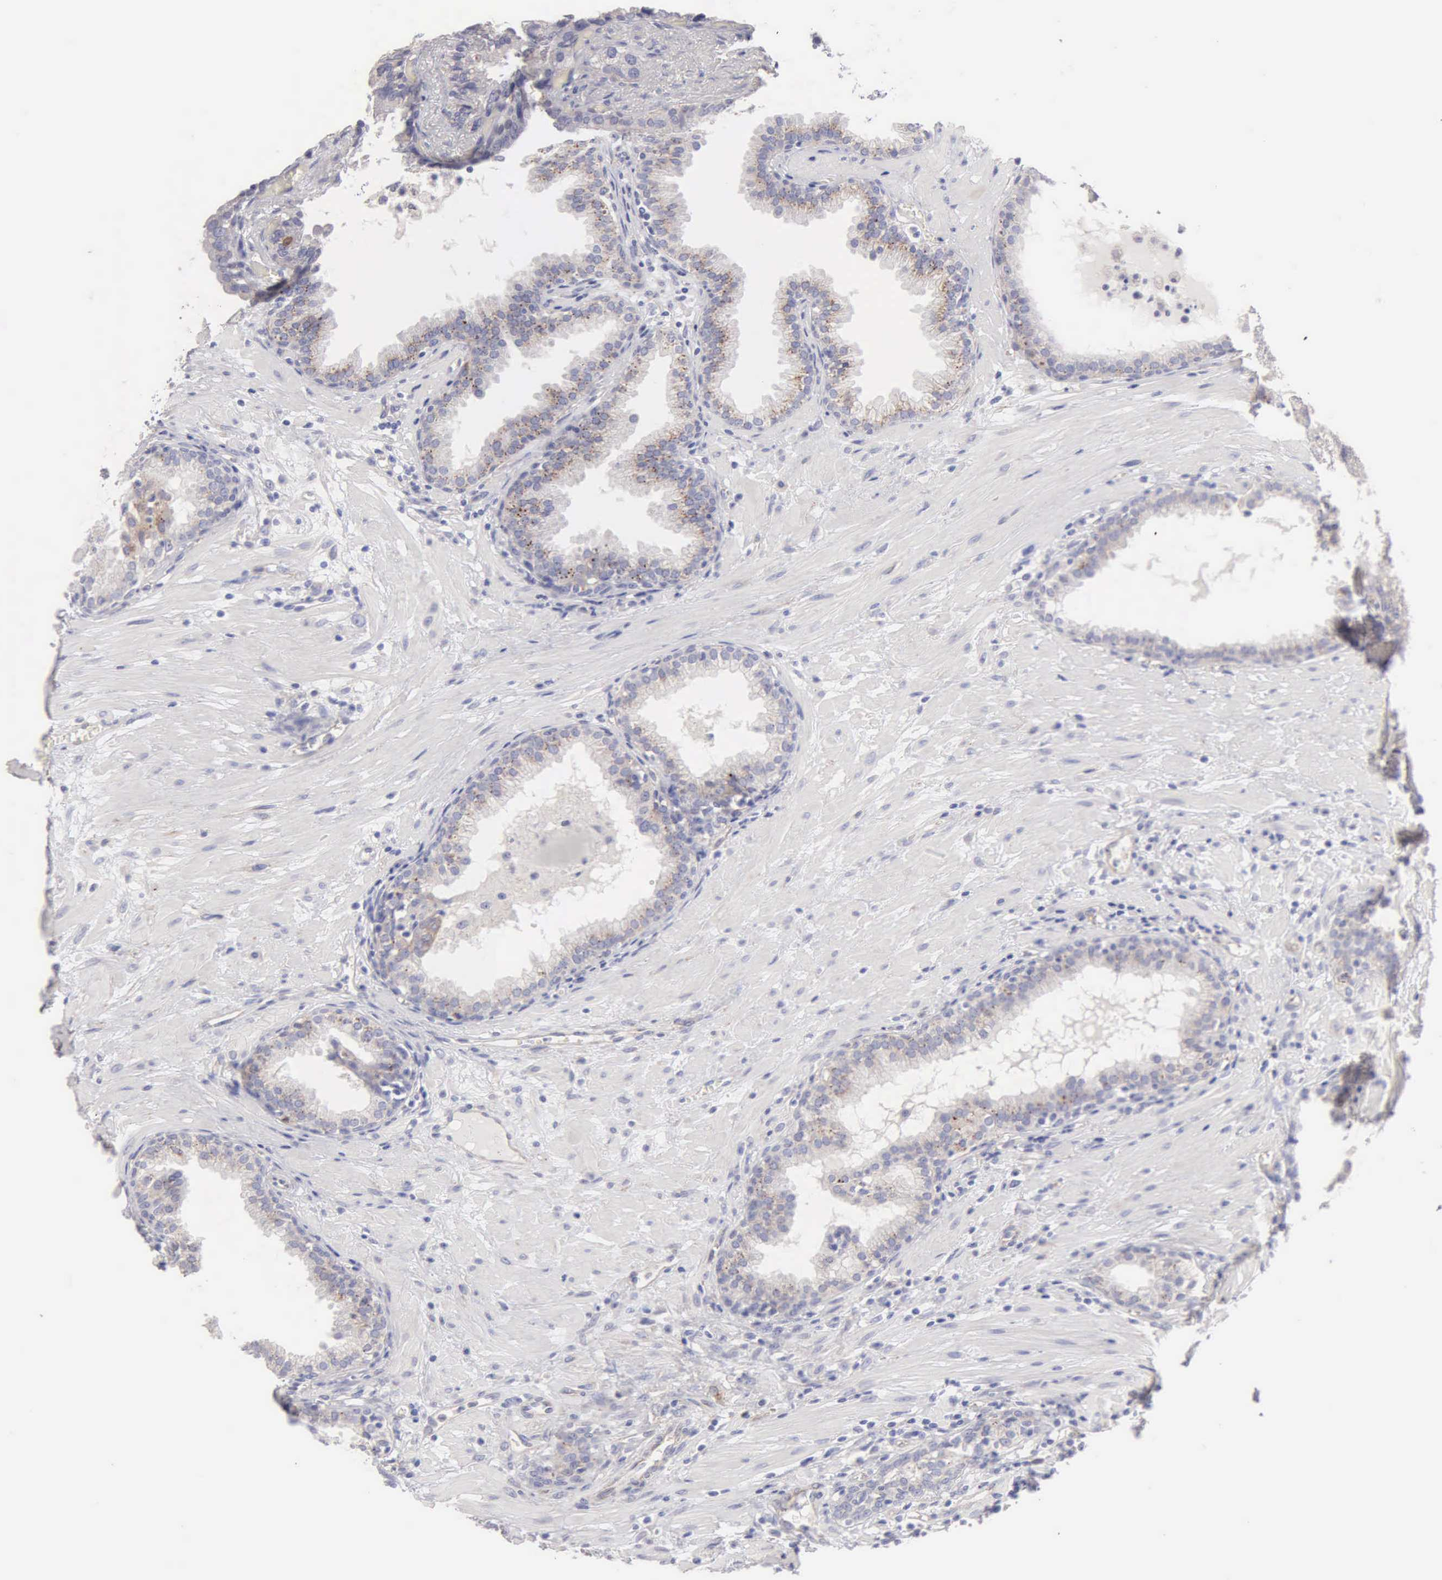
{"staining": {"intensity": "weak", "quantity": "25%-75%", "location": "cytoplasmic/membranous"}, "tissue": "prostate", "cell_type": "Glandular cells", "image_type": "normal", "snomed": [{"axis": "morphology", "description": "Normal tissue, NOS"}, {"axis": "topography", "description": "Prostate"}], "caption": "Glandular cells exhibit weak cytoplasmic/membranous positivity in about 25%-75% of cells in benign prostate. (DAB (3,3'-diaminobenzidine) IHC, brown staining for protein, blue staining for nuclei).", "gene": "APP", "patient": {"sex": "male", "age": 64}}